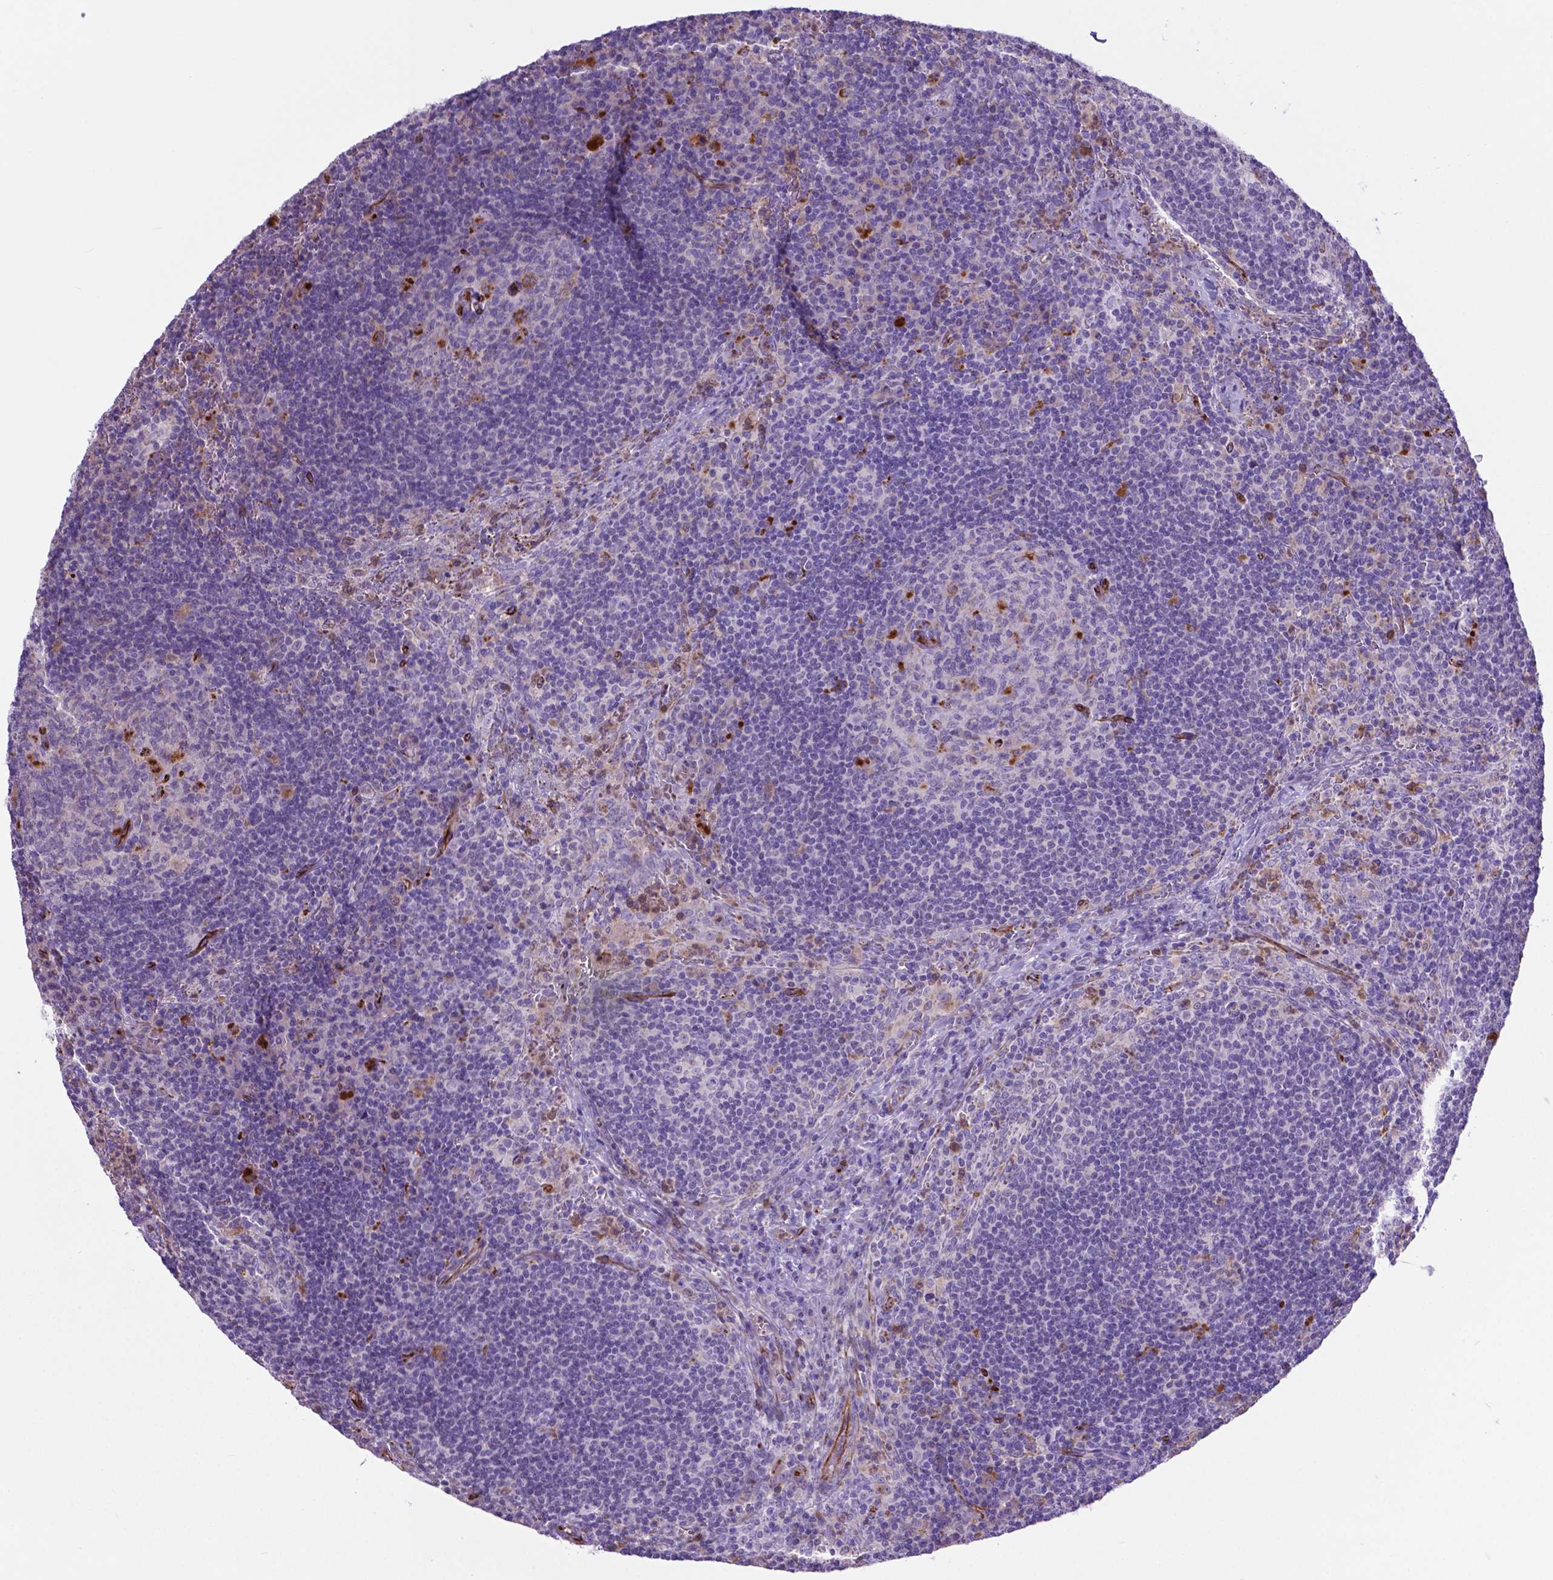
{"staining": {"intensity": "moderate", "quantity": "<25%", "location": "cytoplasmic/membranous"}, "tissue": "lymph node", "cell_type": "Germinal center cells", "image_type": "normal", "snomed": [{"axis": "morphology", "description": "Normal tissue, NOS"}, {"axis": "topography", "description": "Lymph node"}], "caption": "IHC micrograph of benign human lymph node stained for a protein (brown), which shows low levels of moderate cytoplasmic/membranous expression in approximately <25% of germinal center cells.", "gene": "LZTR1", "patient": {"sex": "male", "age": 67}}